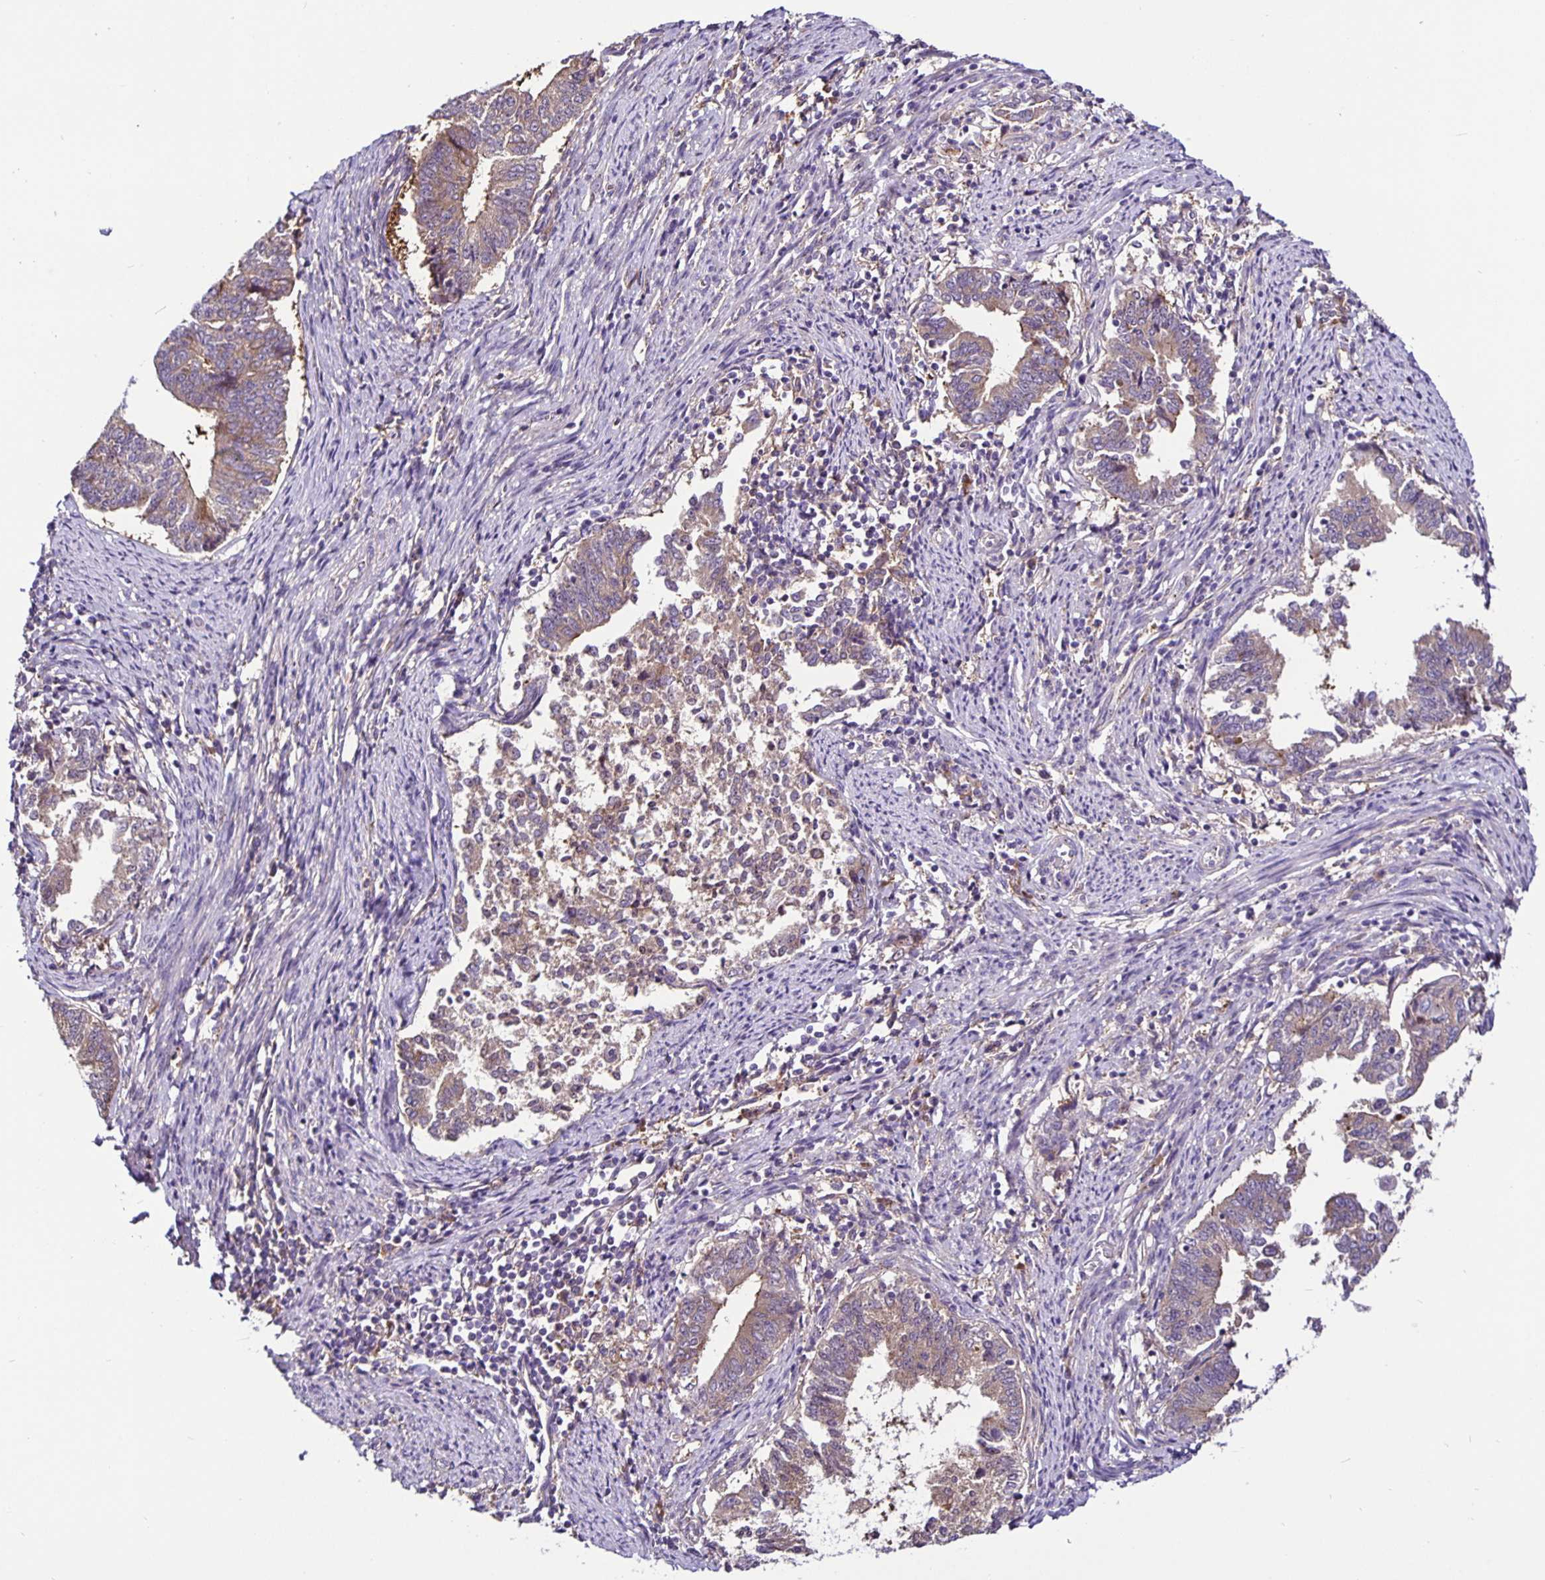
{"staining": {"intensity": "weak", "quantity": "<25%", "location": "cytoplasmic/membranous"}, "tissue": "endometrial cancer", "cell_type": "Tumor cells", "image_type": "cancer", "snomed": [{"axis": "morphology", "description": "Adenocarcinoma, NOS"}, {"axis": "topography", "description": "Endometrium"}], "caption": "Human endometrial adenocarcinoma stained for a protein using immunohistochemistry (IHC) exhibits no expression in tumor cells.", "gene": "SNX5", "patient": {"sex": "female", "age": 65}}